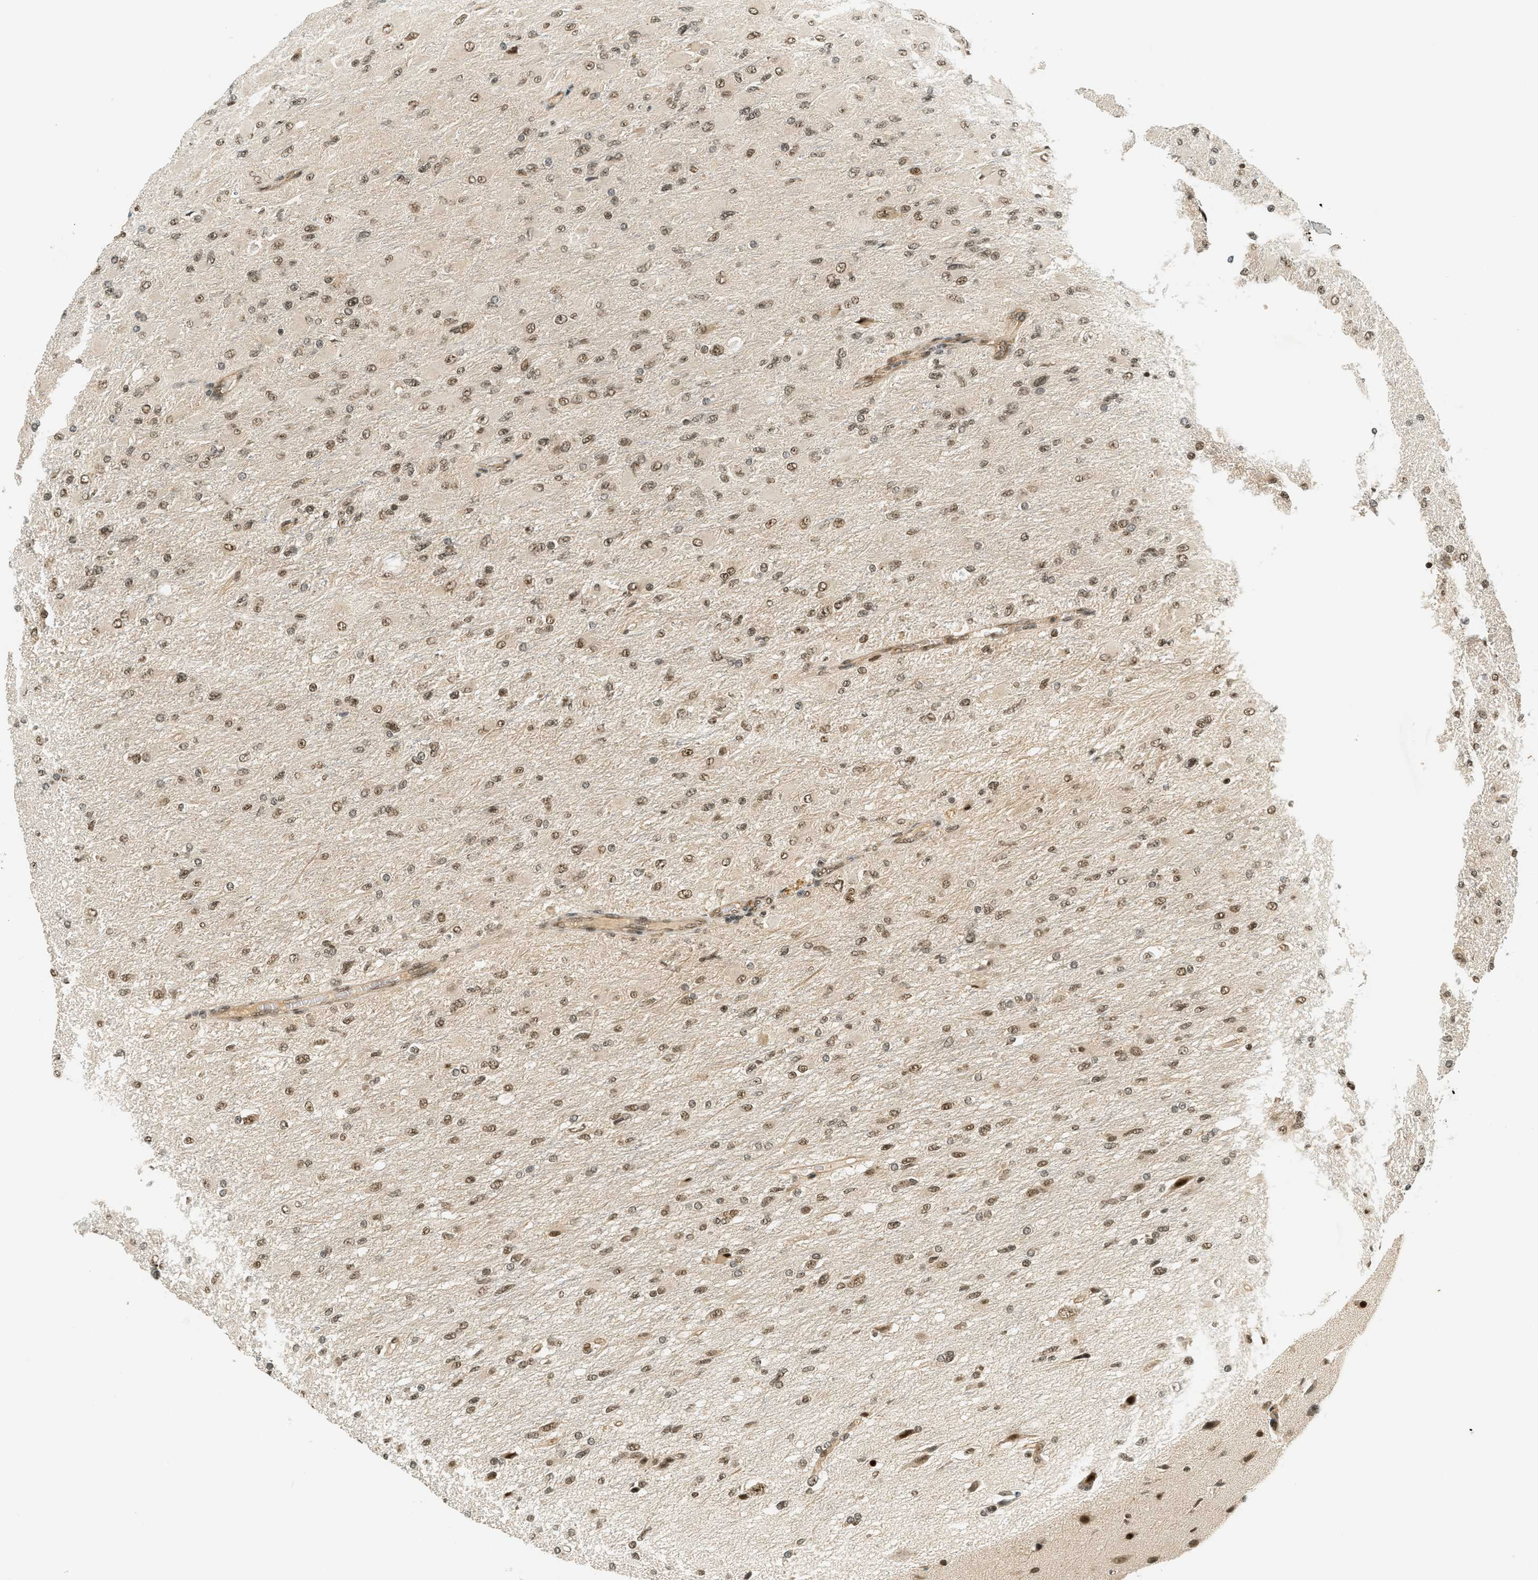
{"staining": {"intensity": "moderate", "quantity": ">75%", "location": "nuclear"}, "tissue": "glioma", "cell_type": "Tumor cells", "image_type": "cancer", "snomed": [{"axis": "morphology", "description": "Glioma, malignant, High grade"}, {"axis": "topography", "description": "Cerebral cortex"}], "caption": "A medium amount of moderate nuclear expression is appreciated in approximately >75% of tumor cells in glioma tissue. The protein is shown in brown color, while the nuclei are stained blue.", "gene": "FOXM1", "patient": {"sex": "female", "age": 36}}